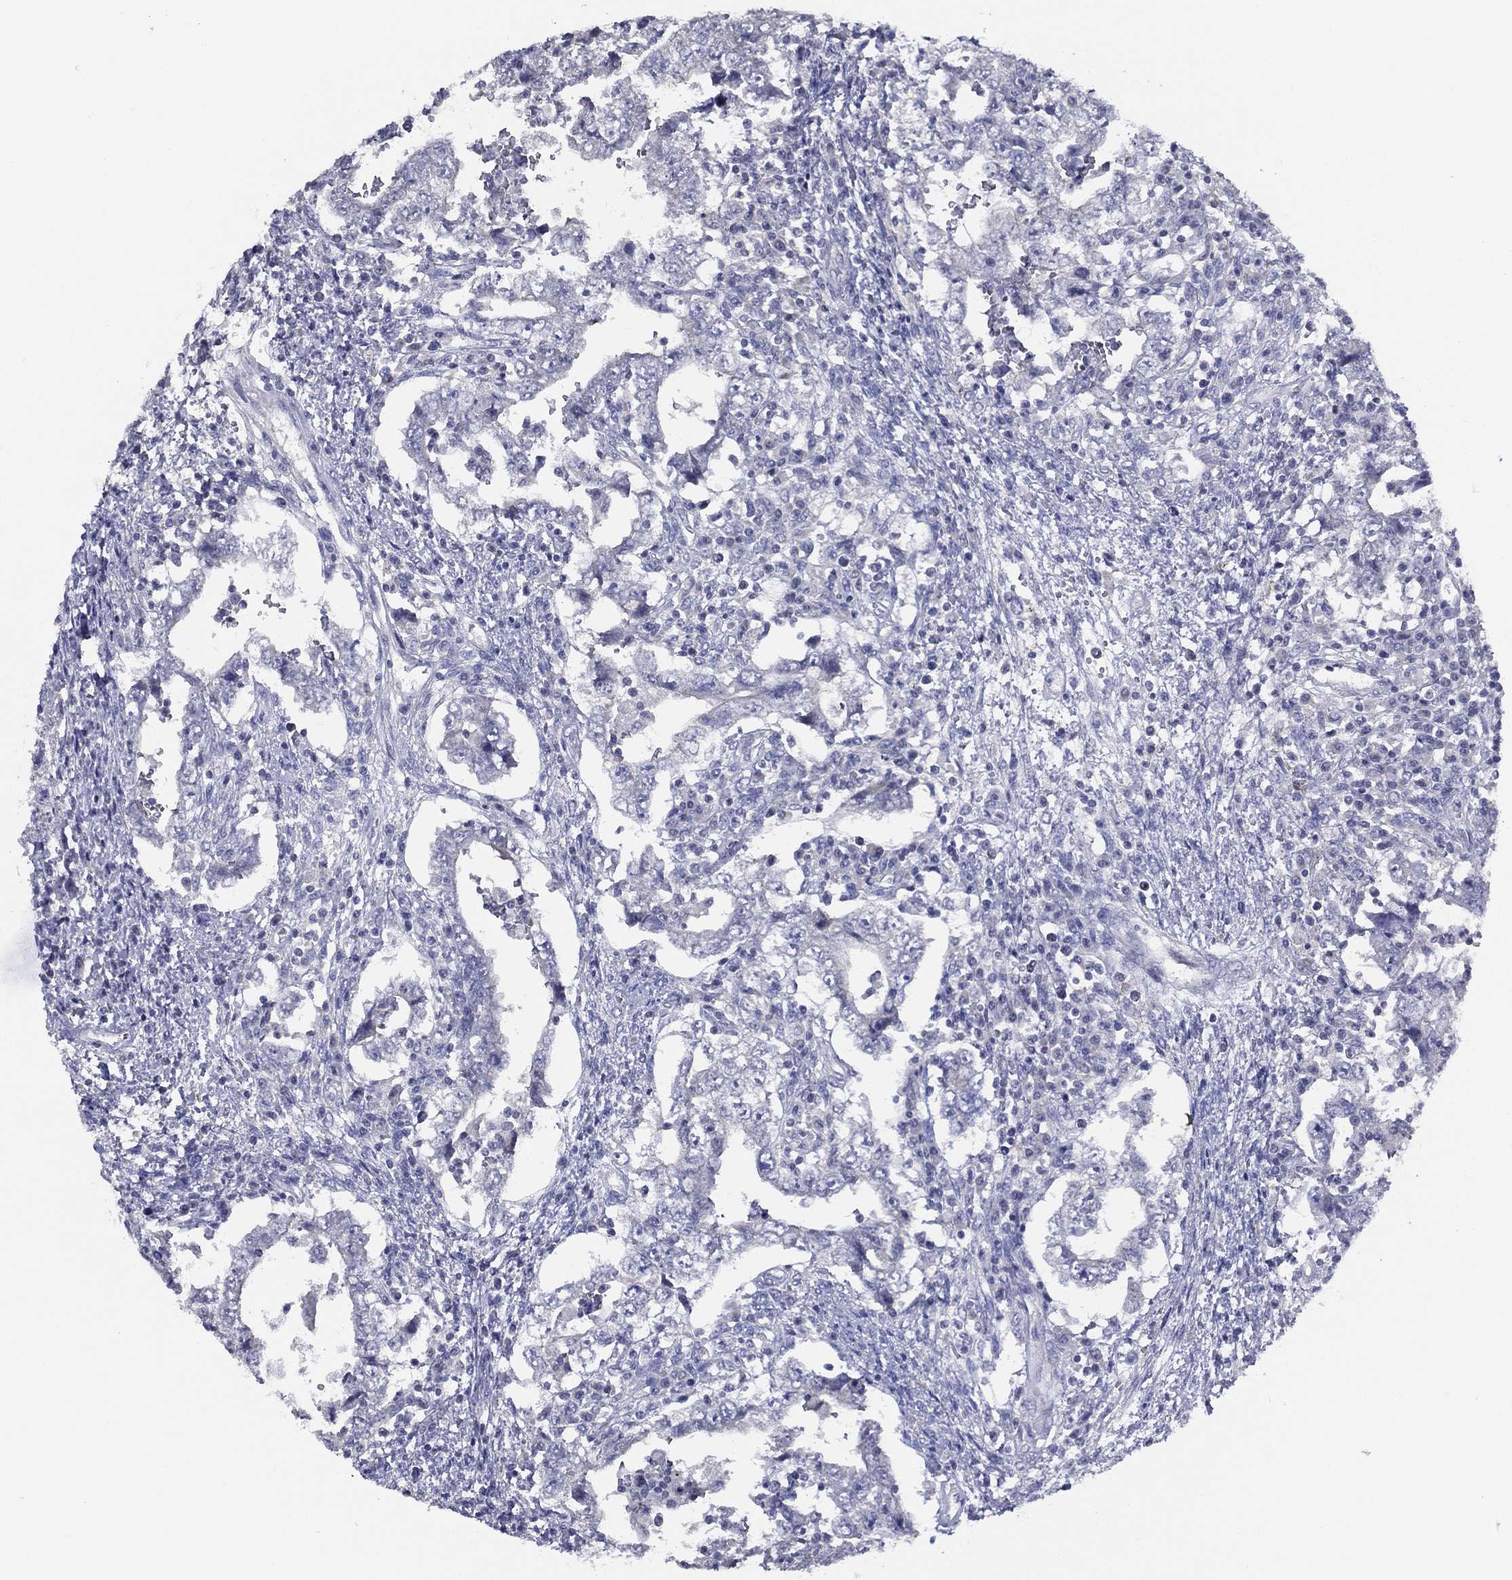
{"staining": {"intensity": "negative", "quantity": "none", "location": "none"}, "tissue": "testis cancer", "cell_type": "Tumor cells", "image_type": "cancer", "snomed": [{"axis": "morphology", "description": "Carcinoma, Embryonal, NOS"}, {"axis": "topography", "description": "Testis"}], "caption": "The immunohistochemistry photomicrograph has no significant staining in tumor cells of embryonal carcinoma (testis) tissue.", "gene": "SLC13A4", "patient": {"sex": "male", "age": 26}}